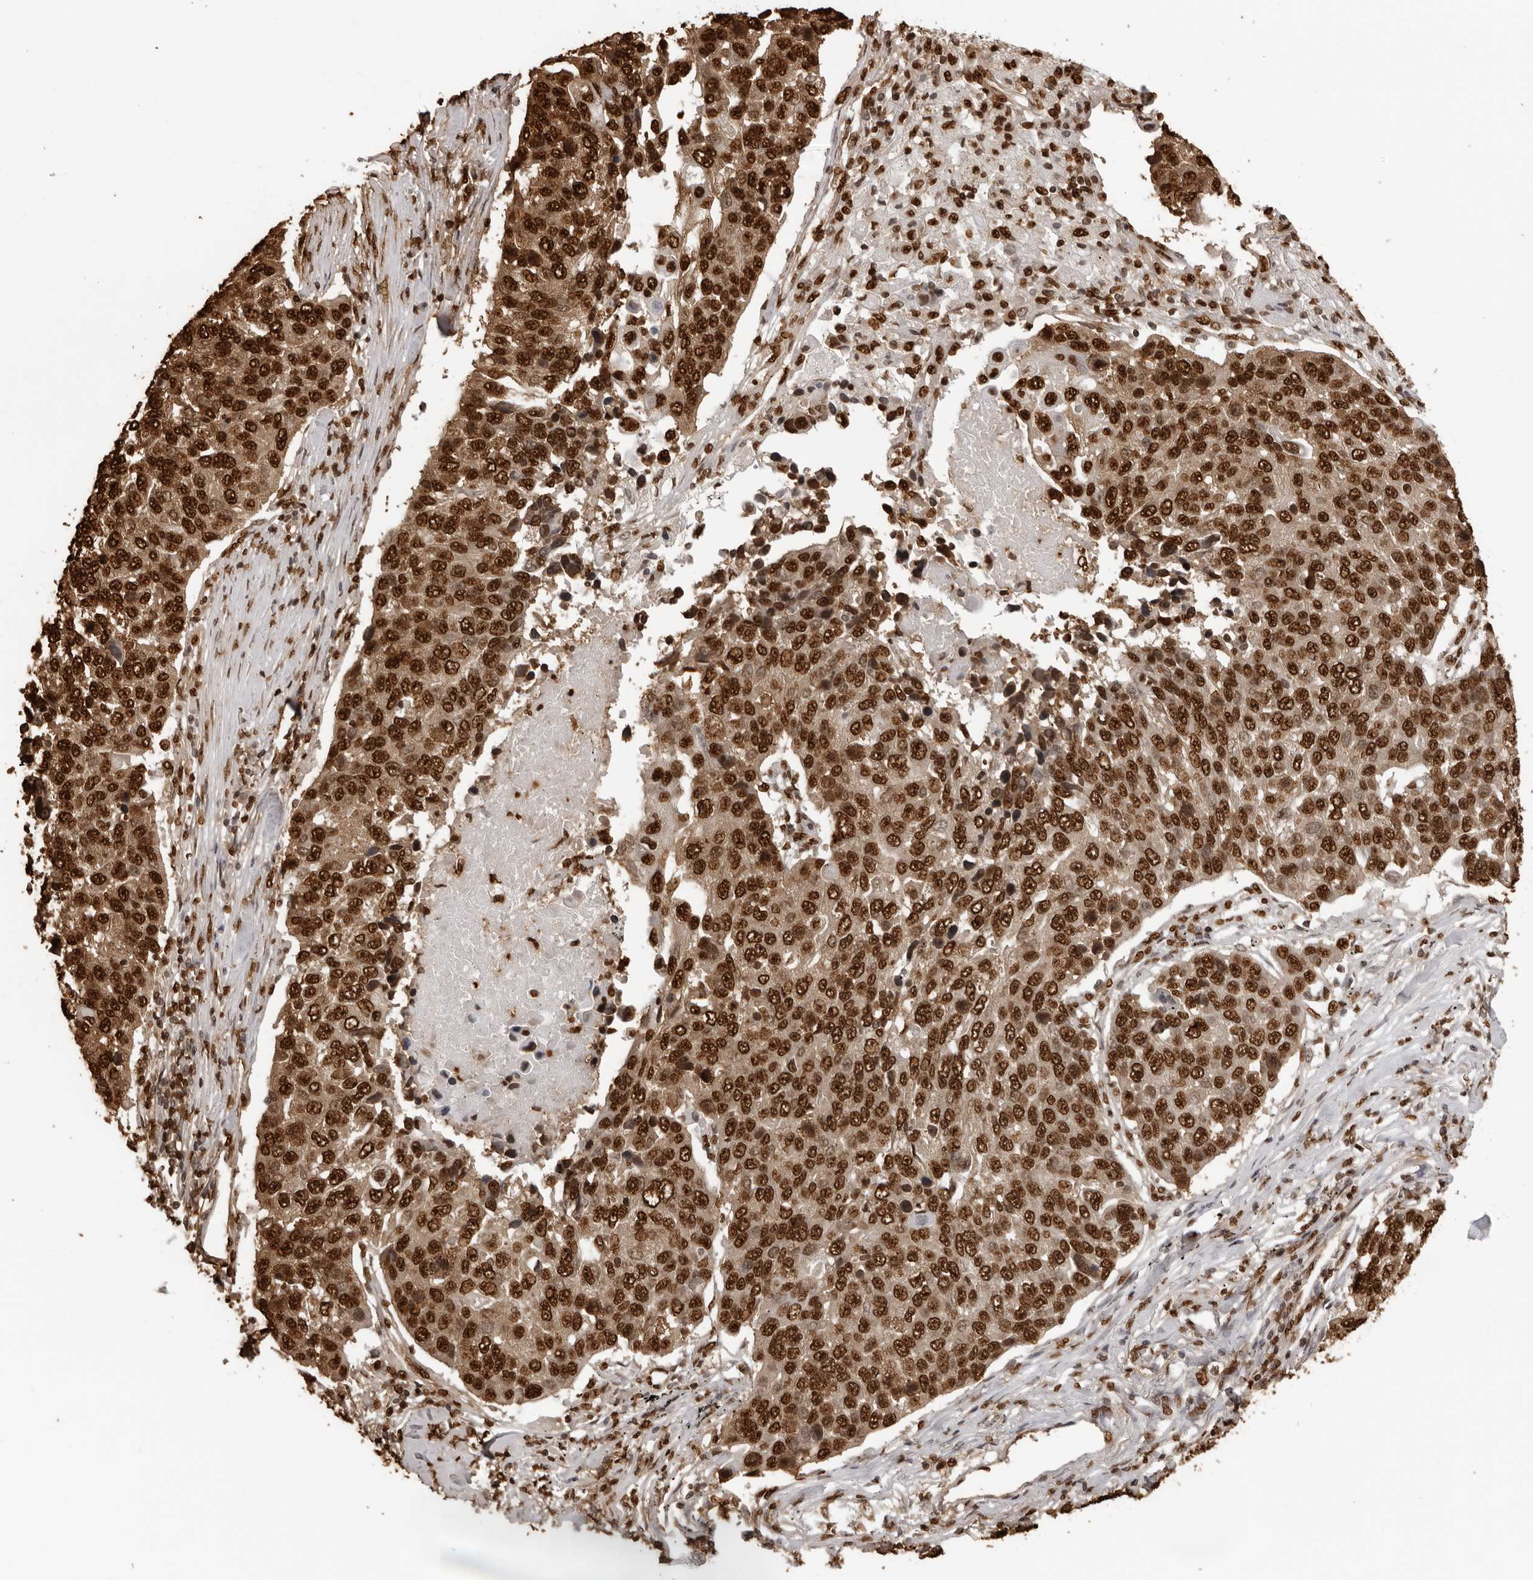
{"staining": {"intensity": "strong", "quantity": ">75%", "location": "cytoplasmic/membranous,nuclear"}, "tissue": "lung cancer", "cell_type": "Tumor cells", "image_type": "cancer", "snomed": [{"axis": "morphology", "description": "Squamous cell carcinoma, NOS"}, {"axis": "topography", "description": "Lung"}], "caption": "The image reveals staining of lung cancer (squamous cell carcinoma), revealing strong cytoplasmic/membranous and nuclear protein staining (brown color) within tumor cells.", "gene": "ZFP91", "patient": {"sex": "male", "age": 66}}